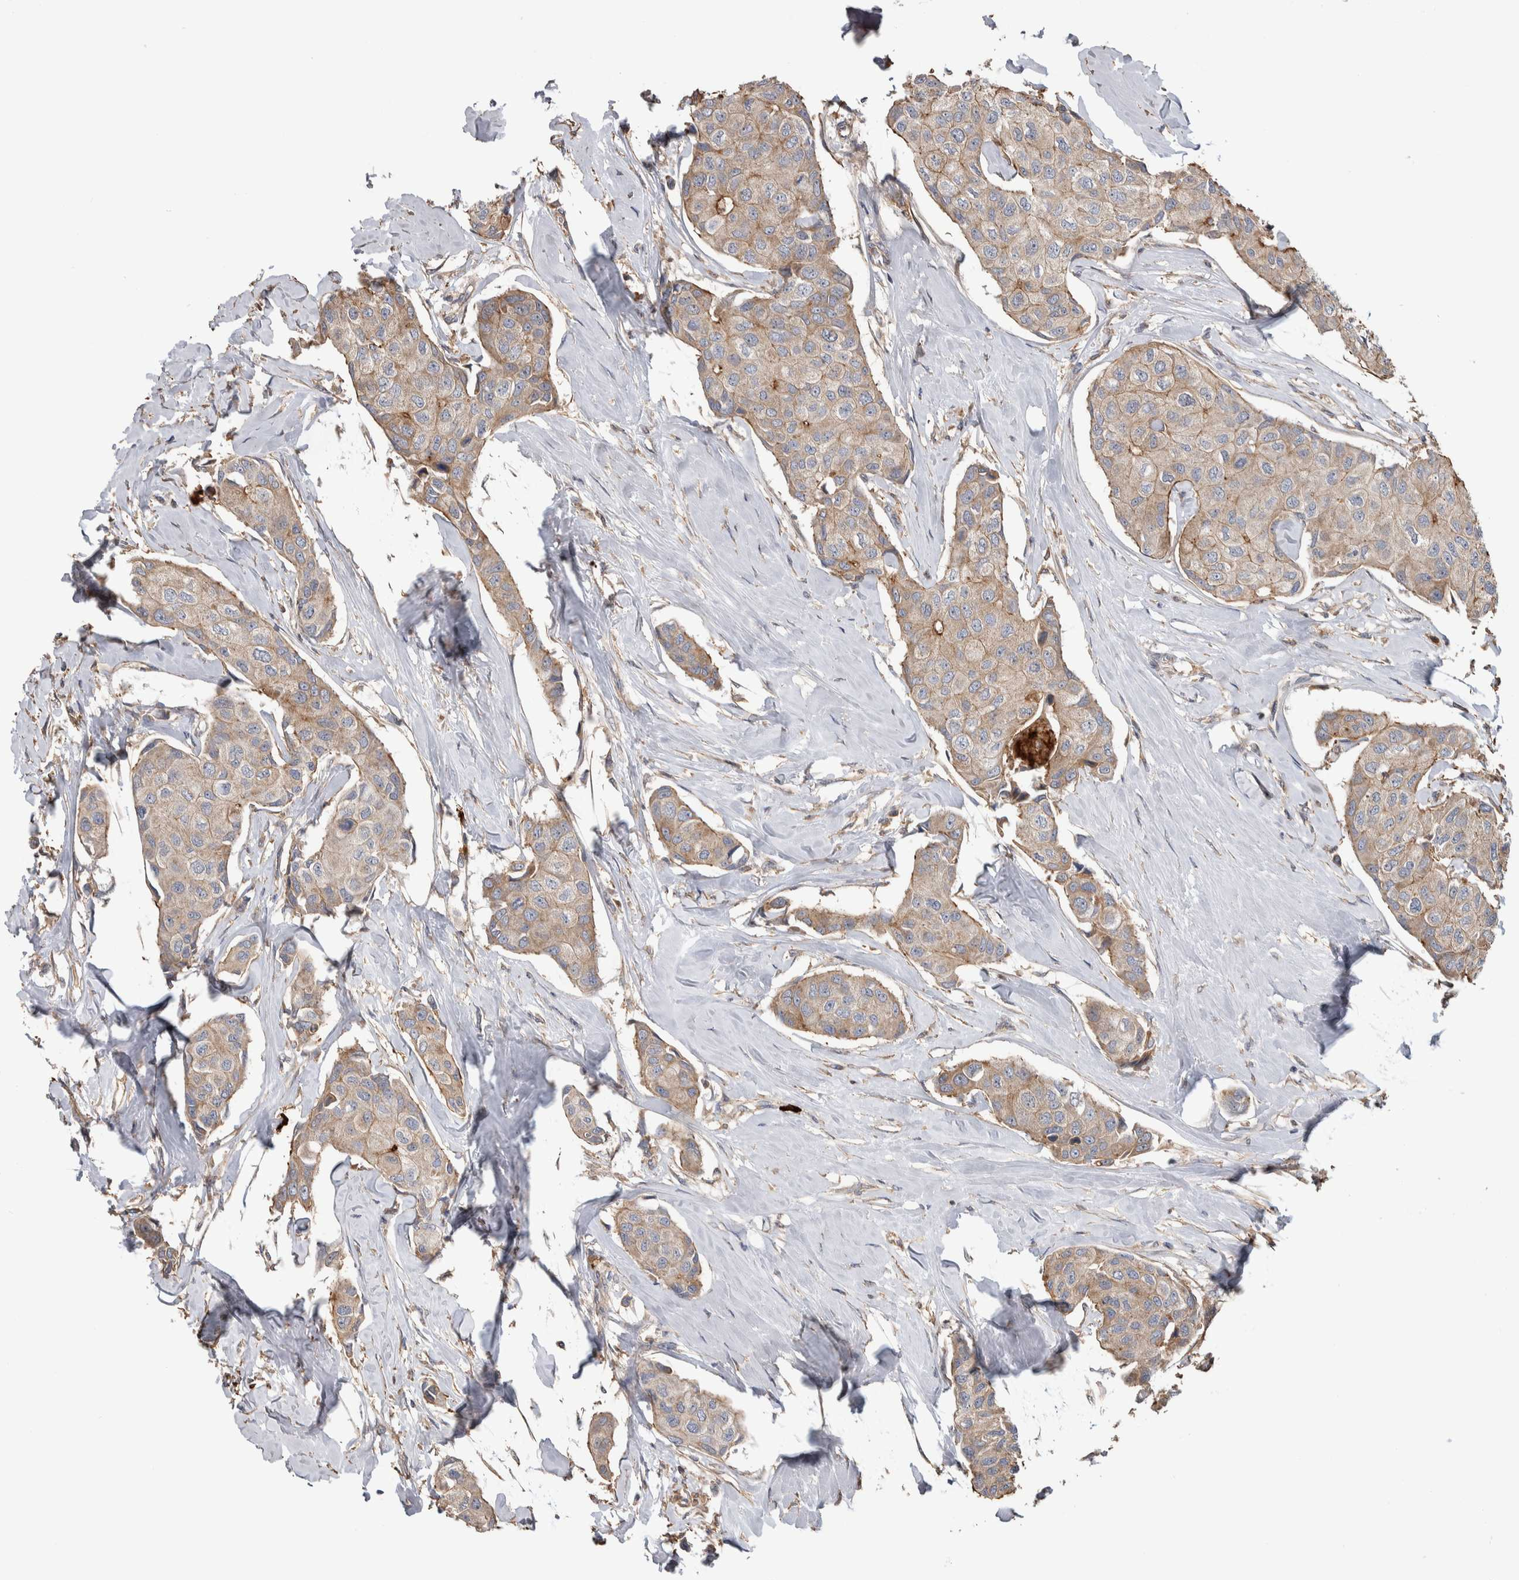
{"staining": {"intensity": "weak", "quantity": ">75%", "location": "cytoplasmic/membranous"}, "tissue": "breast cancer", "cell_type": "Tumor cells", "image_type": "cancer", "snomed": [{"axis": "morphology", "description": "Duct carcinoma"}, {"axis": "topography", "description": "Breast"}], "caption": "An immunohistochemistry photomicrograph of tumor tissue is shown. Protein staining in brown labels weak cytoplasmic/membranous positivity in breast cancer (infiltrating ductal carcinoma) within tumor cells.", "gene": "SDCBP", "patient": {"sex": "female", "age": 80}}